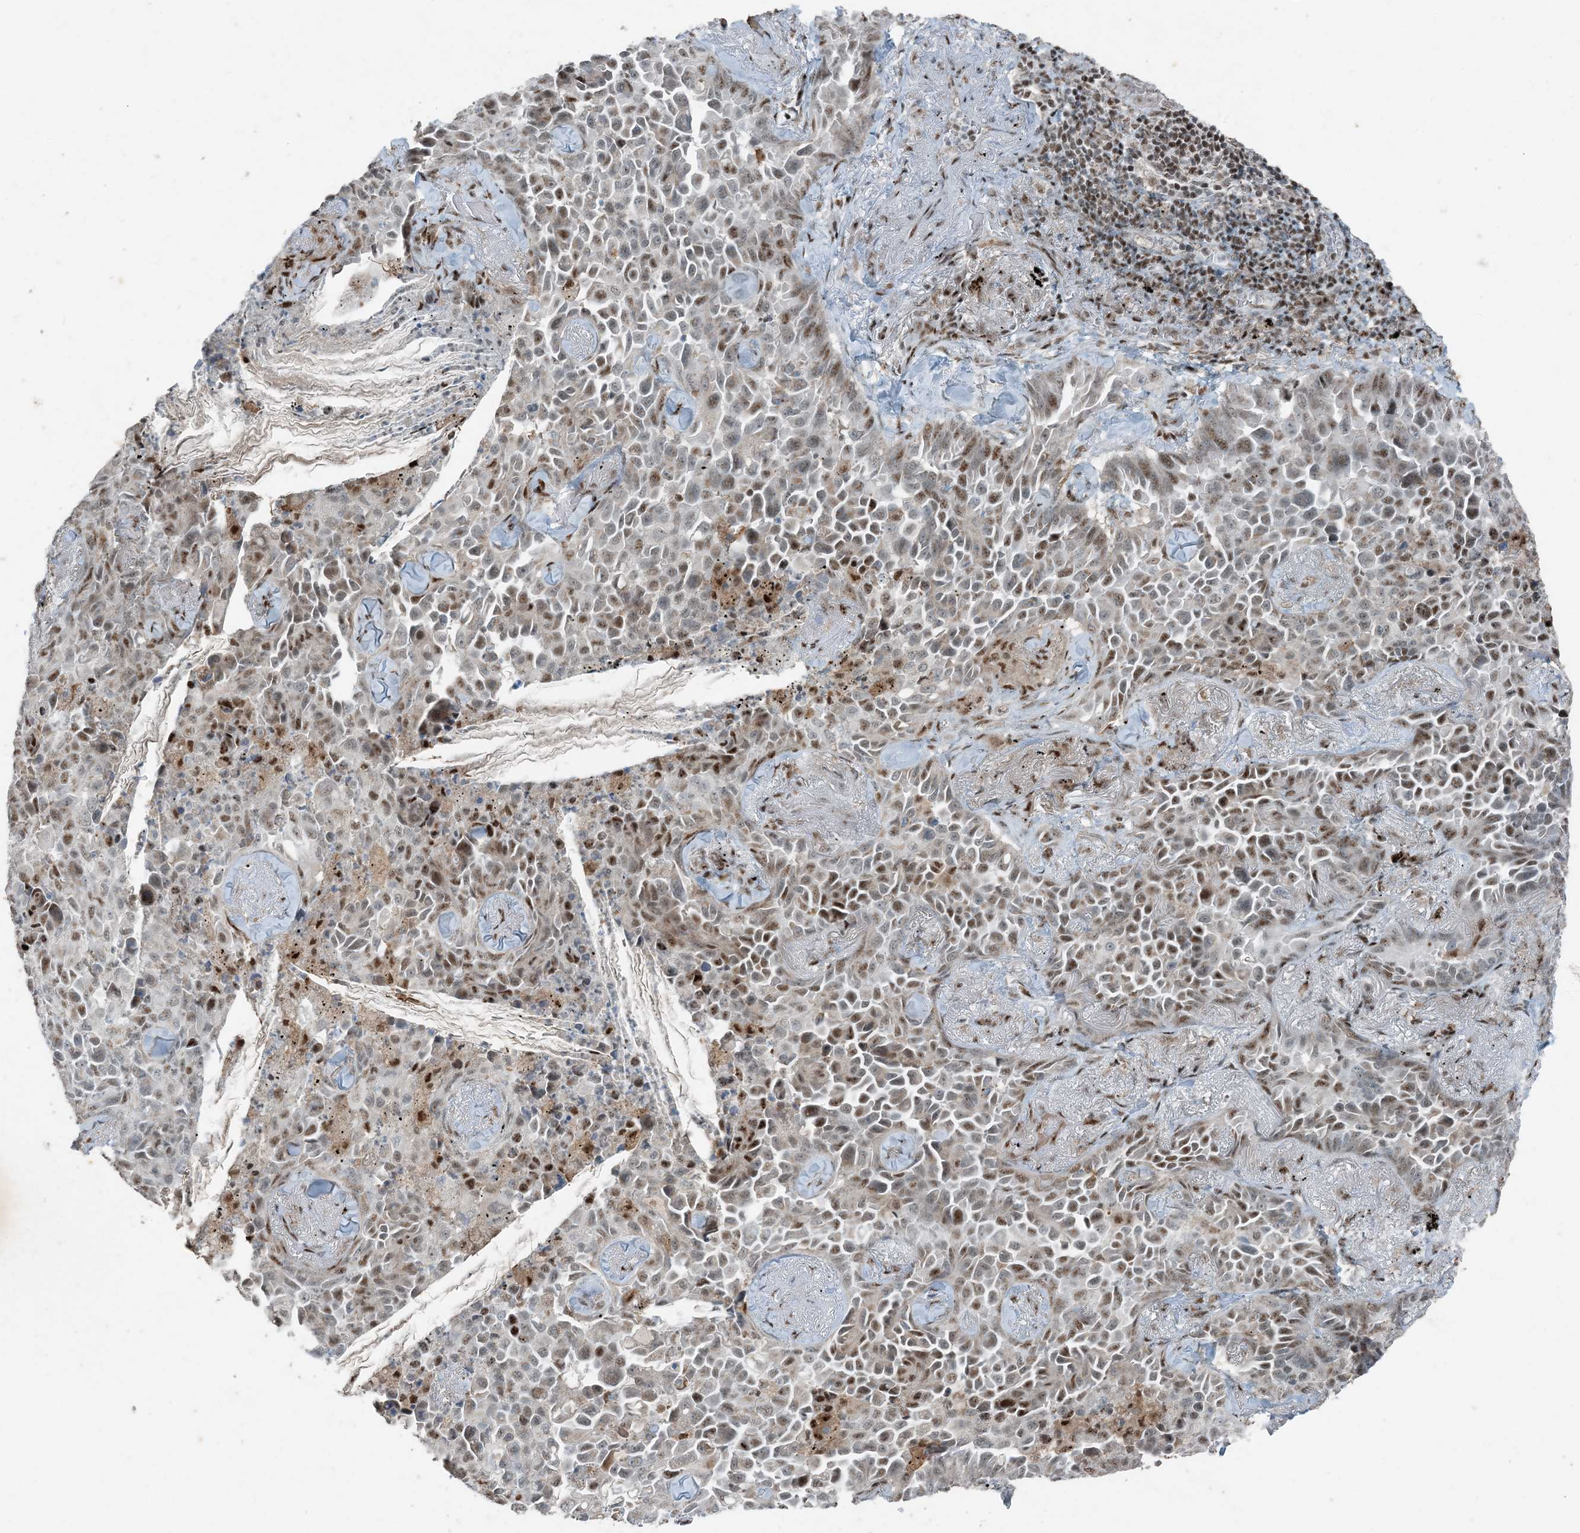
{"staining": {"intensity": "moderate", "quantity": ">75%", "location": "nuclear"}, "tissue": "lung cancer", "cell_type": "Tumor cells", "image_type": "cancer", "snomed": [{"axis": "morphology", "description": "Adenocarcinoma, NOS"}, {"axis": "topography", "description": "Lung"}], "caption": "Protein positivity by IHC exhibits moderate nuclear positivity in approximately >75% of tumor cells in adenocarcinoma (lung). The protein of interest is shown in brown color, while the nuclei are stained blue.", "gene": "TADA2B", "patient": {"sex": "female", "age": 67}}